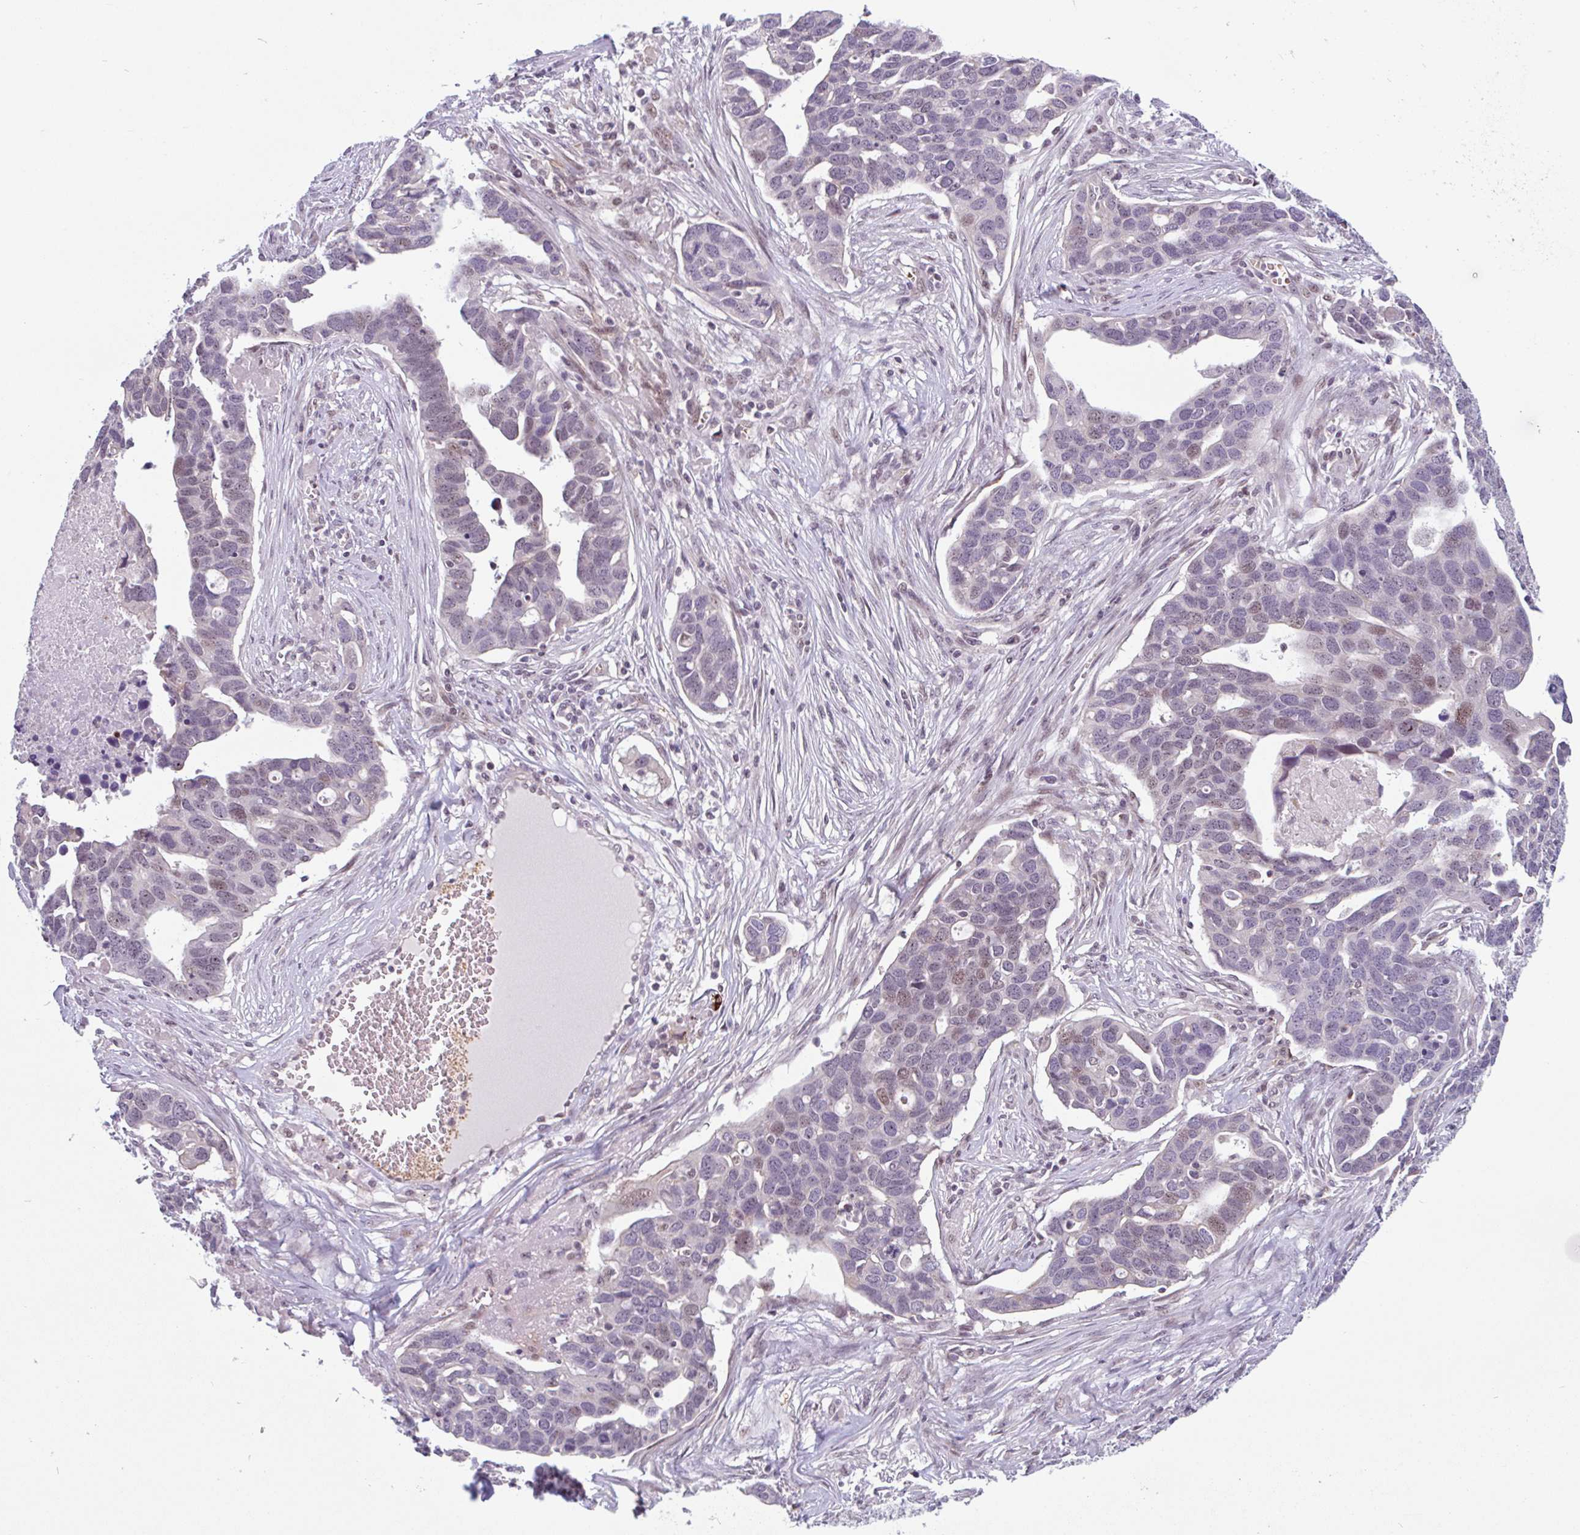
{"staining": {"intensity": "weak", "quantity": "25%-75%", "location": "nuclear"}, "tissue": "ovarian cancer", "cell_type": "Tumor cells", "image_type": "cancer", "snomed": [{"axis": "morphology", "description": "Cystadenocarcinoma, serous, NOS"}, {"axis": "topography", "description": "Ovary"}], "caption": "Protein expression analysis of ovarian cancer demonstrates weak nuclear positivity in about 25%-75% of tumor cells. (DAB = brown stain, brightfield microscopy at high magnification).", "gene": "TMEM119", "patient": {"sex": "female", "age": 54}}